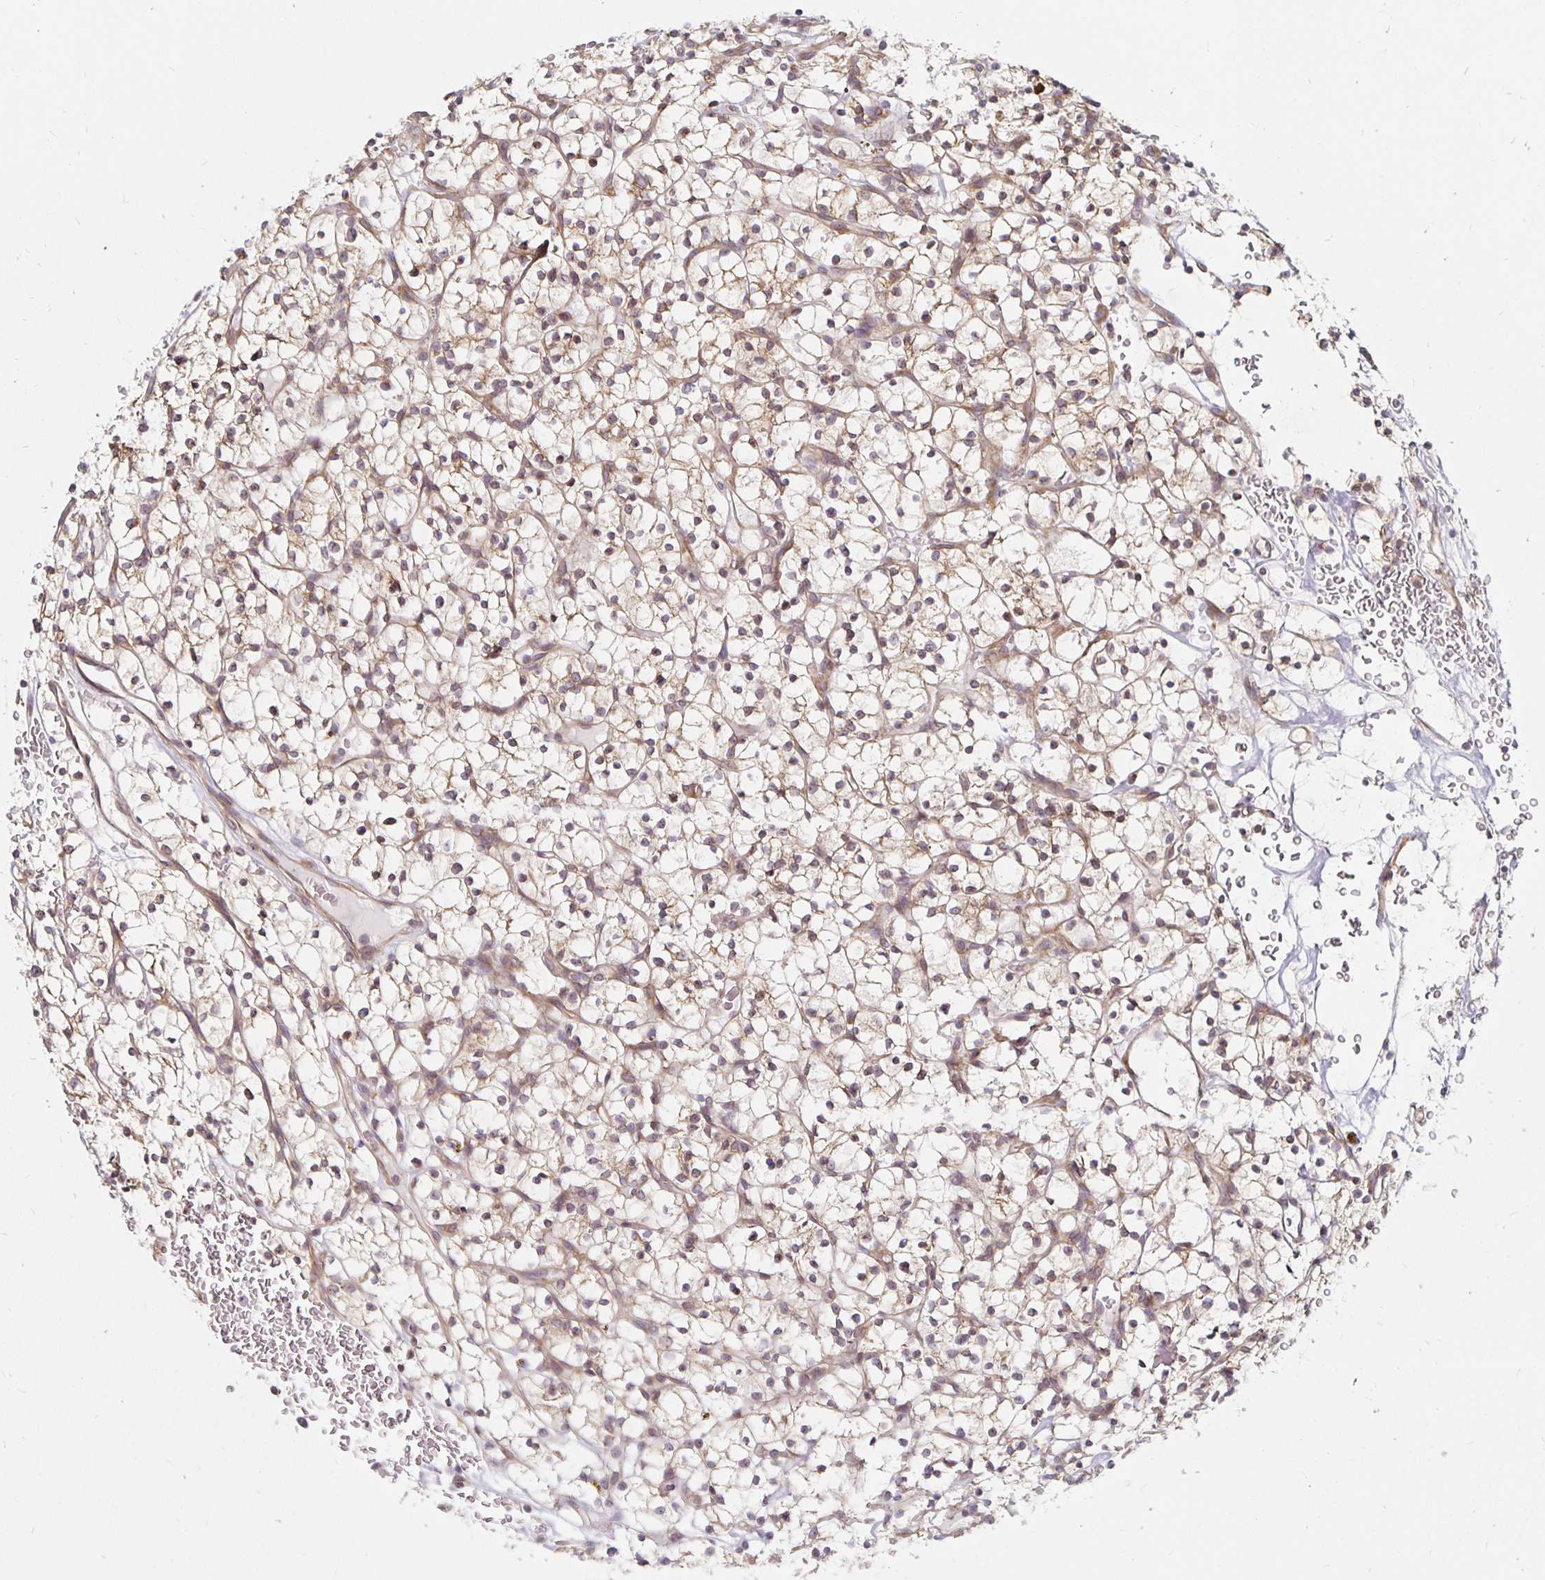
{"staining": {"intensity": "weak", "quantity": "25%-75%", "location": "cytoplasmic/membranous,nuclear"}, "tissue": "renal cancer", "cell_type": "Tumor cells", "image_type": "cancer", "snomed": [{"axis": "morphology", "description": "Adenocarcinoma, NOS"}, {"axis": "topography", "description": "Kidney"}], "caption": "Adenocarcinoma (renal) was stained to show a protein in brown. There is low levels of weak cytoplasmic/membranous and nuclear expression in about 25%-75% of tumor cells.", "gene": "PDAP1", "patient": {"sex": "female", "age": 64}}